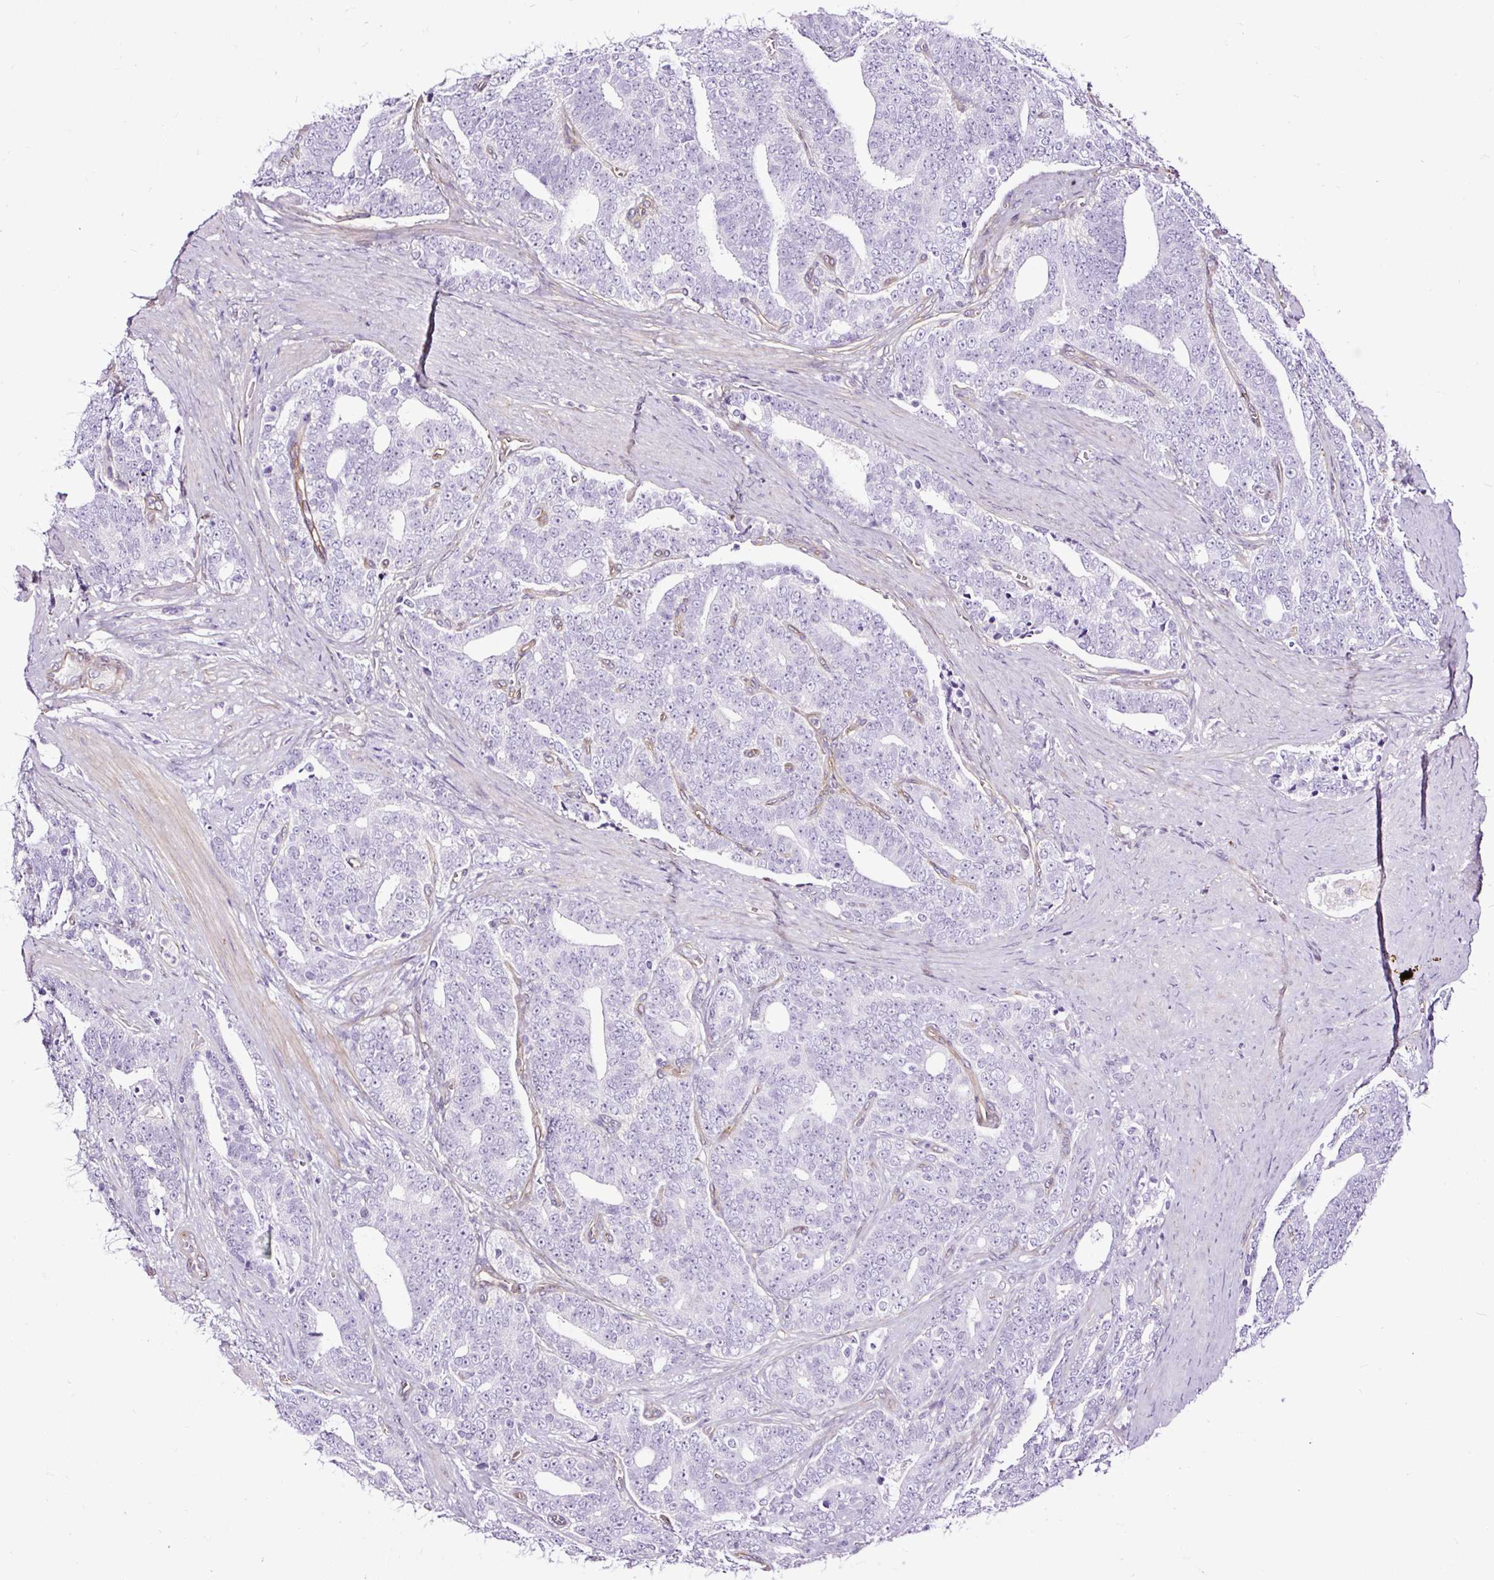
{"staining": {"intensity": "negative", "quantity": "none", "location": "none"}, "tissue": "prostate cancer", "cell_type": "Tumor cells", "image_type": "cancer", "snomed": [{"axis": "morphology", "description": "Adenocarcinoma, High grade"}, {"axis": "topography", "description": "Prostate and seminal vesicle, NOS"}], "caption": "A photomicrograph of prostate cancer (high-grade adenocarcinoma) stained for a protein reveals no brown staining in tumor cells.", "gene": "SLC7A8", "patient": {"sex": "male", "age": 67}}